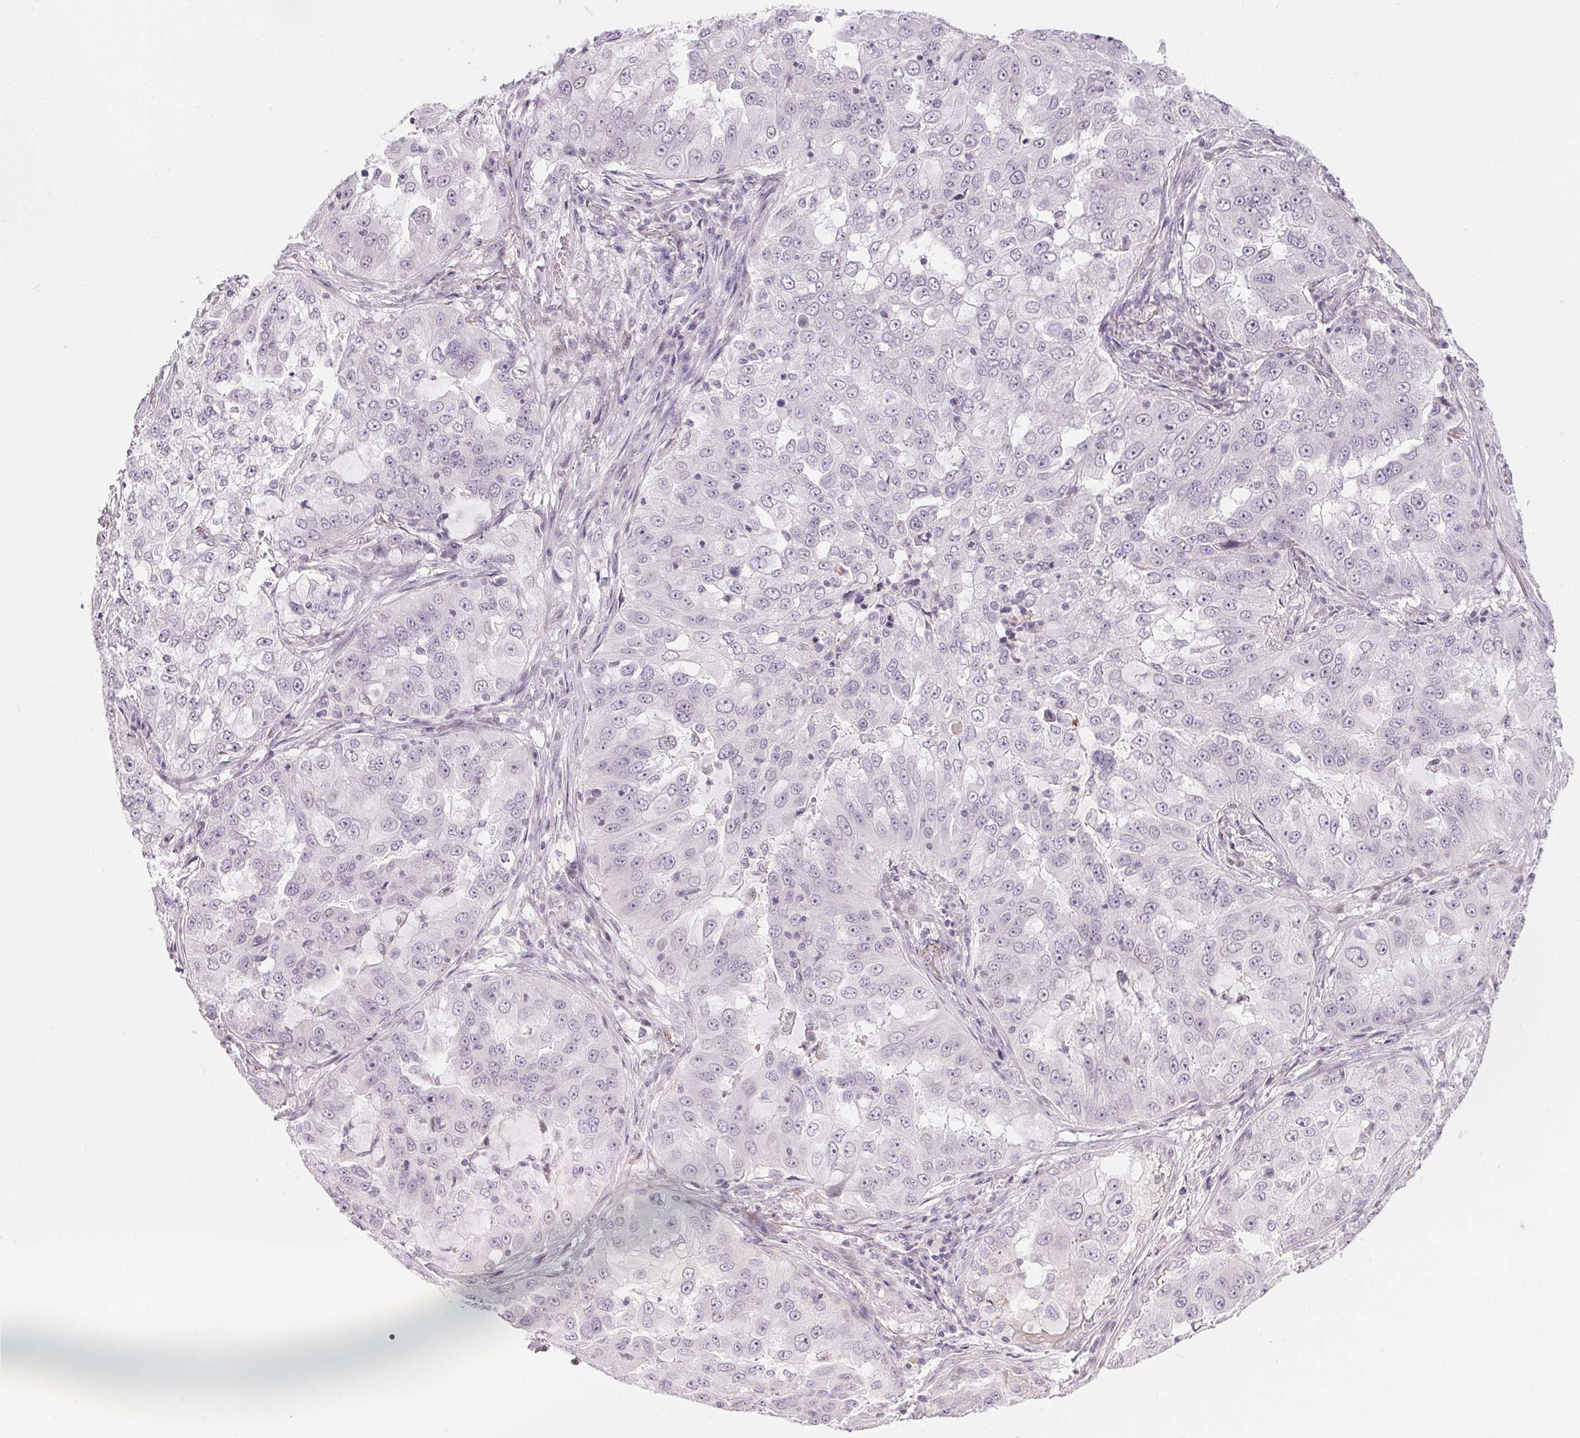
{"staining": {"intensity": "negative", "quantity": "none", "location": "none"}, "tissue": "lung cancer", "cell_type": "Tumor cells", "image_type": "cancer", "snomed": [{"axis": "morphology", "description": "Adenocarcinoma, NOS"}, {"axis": "topography", "description": "Lung"}], "caption": "Tumor cells are negative for brown protein staining in lung cancer.", "gene": "GDAP1L1", "patient": {"sex": "female", "age": 61}}